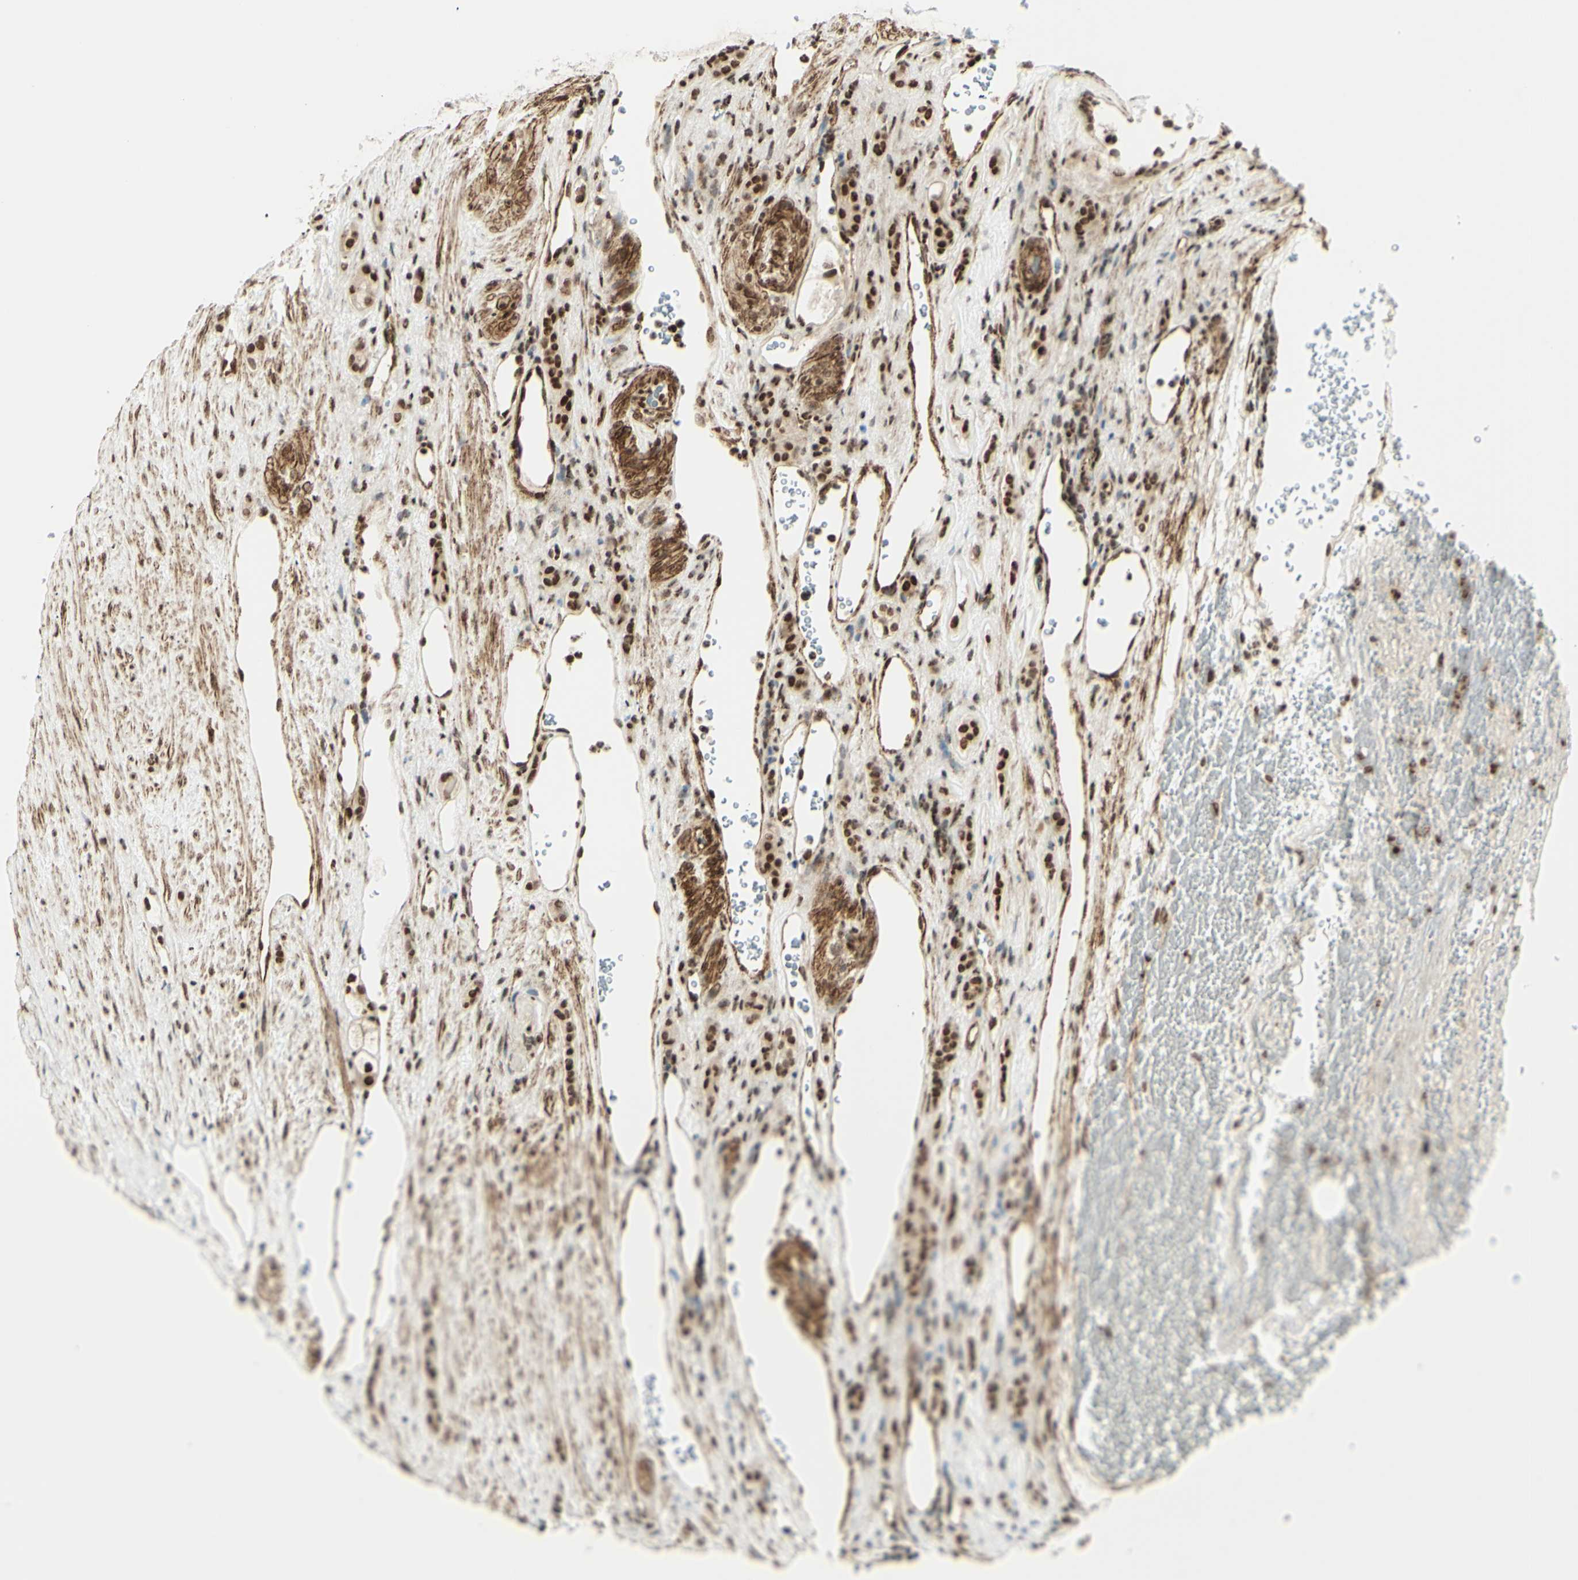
{"staining": {"intensity": "moderate", "quantity": "25%-75%", "location": "nuclear"}, "tissue": "renal cancer", "cell_type": "Tumor cells", "image_type": "cancer", "snomed": [{"axis": "morphology", "description": "Adenocarcinoma, NOS"}, {"axis": "topography", "description": "Kidney"}], "caption": "A brown stain shows moderate nuclear staining of a protein in human renal cancer (adenocarcinoma) tumor cells.", "gene": "ZMYM6", "patient": {"sex": "female", "age": 69}}